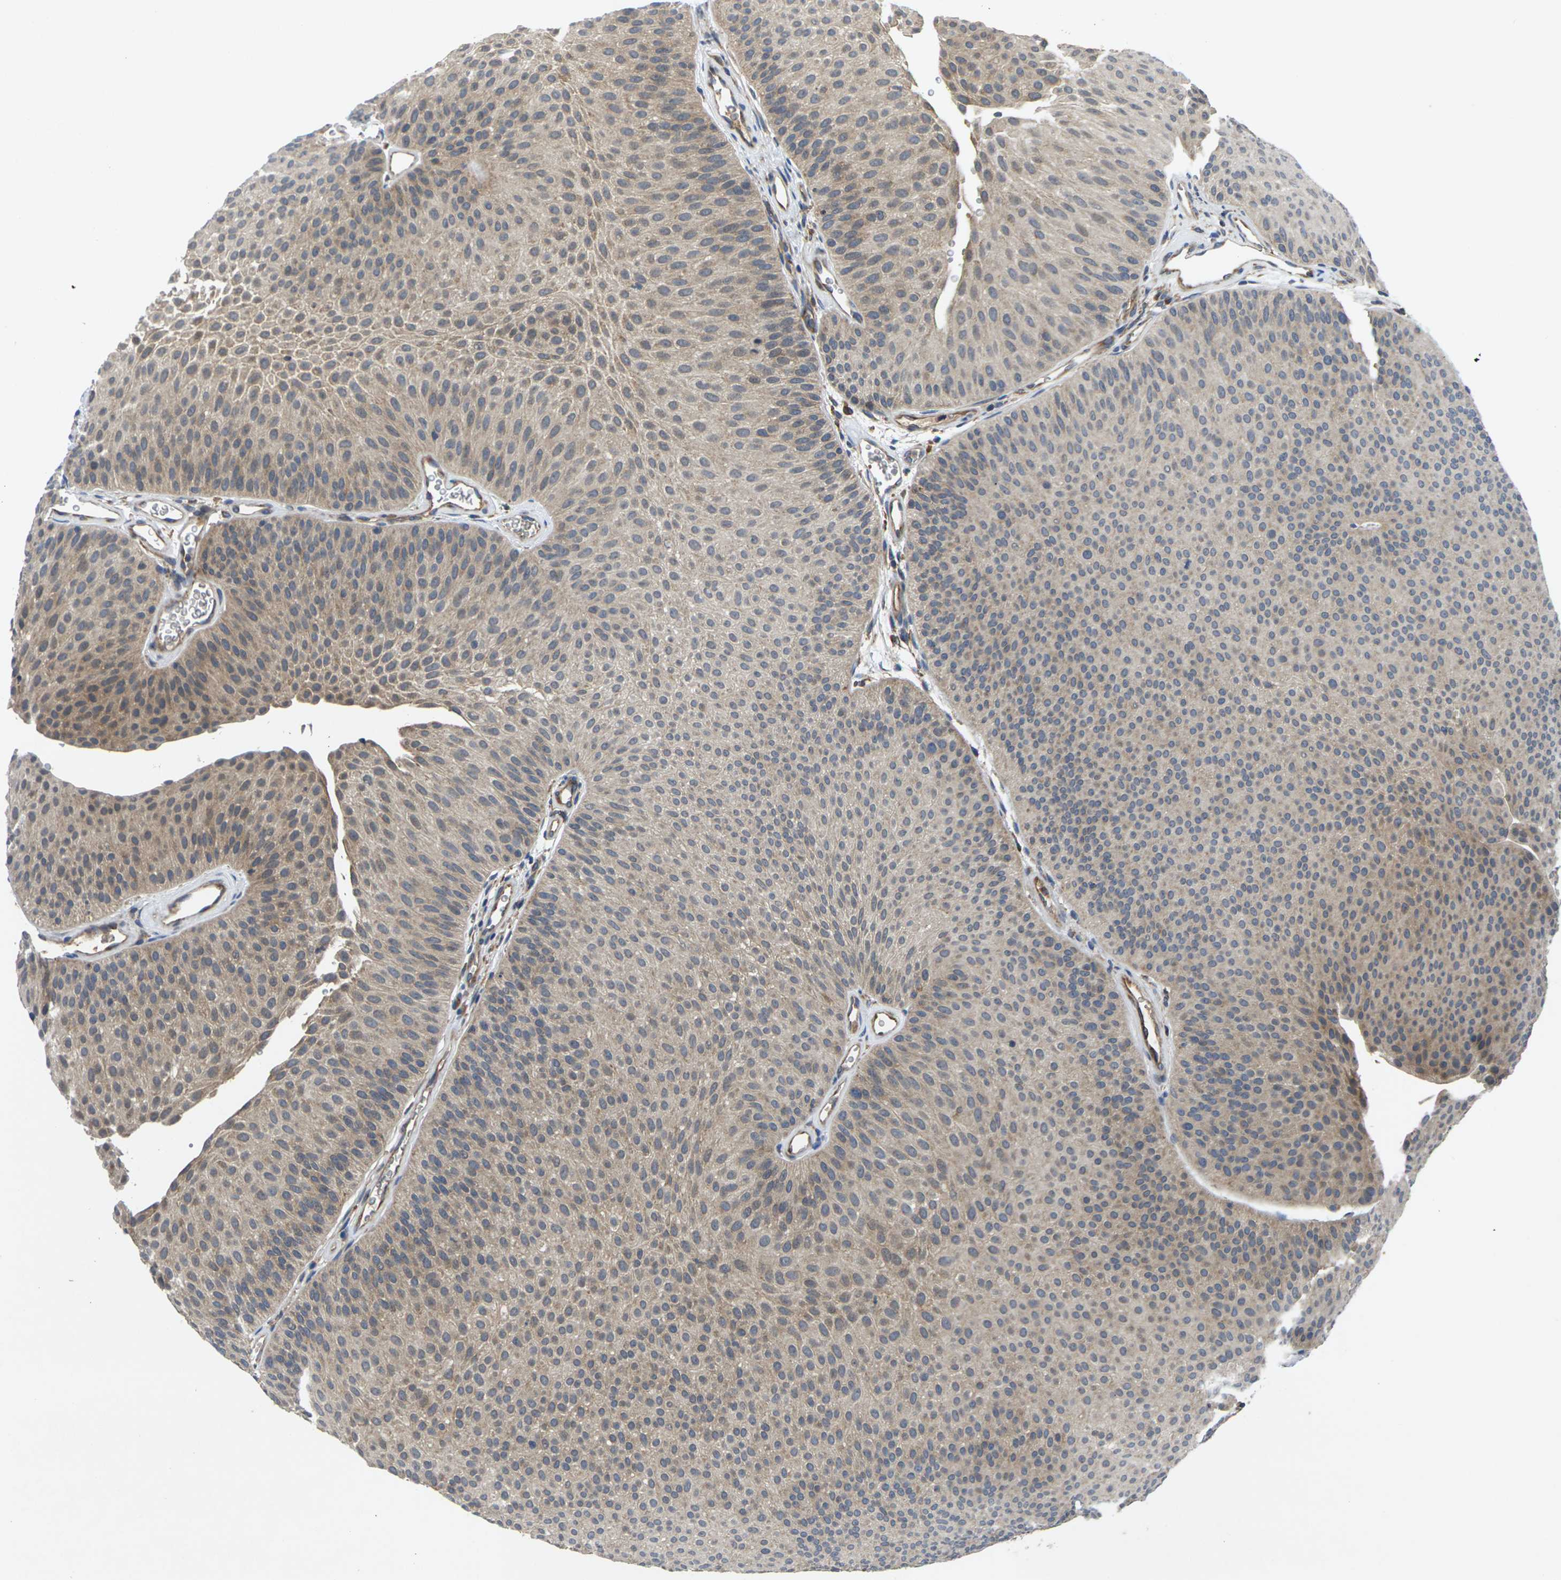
{"staining": {"intensity": "moderate", "quantity": "25%-75%", "location": "cytoplasmic/membranous"}, "tissue": "urothelial cancer", "cell_type": "Tumor cells", "image_type": "cancer", "snomed": [{"axis": "morphology", "description": "Urothelial carcinoma, Low grade"}, {"axis": "topography", "description": "Urinary bladder"}], "caption": "Low-grade urothelial carcinoma stained with DAB (3,3'-diaminobenzidine) immunohistochemistry (IHC) shows medium levels of moderate cytoplasmic/membranous positivity in approximately 25%-75% of tumor cells. The staining is performed using DAB (3,3'-diaminobenzidine) brown chromogen to label protein expression. The nuclei are counter-stained blue using hematoxylin.", "gene": "KIF1B", "patient": {"sex": "female", "age": 60}}